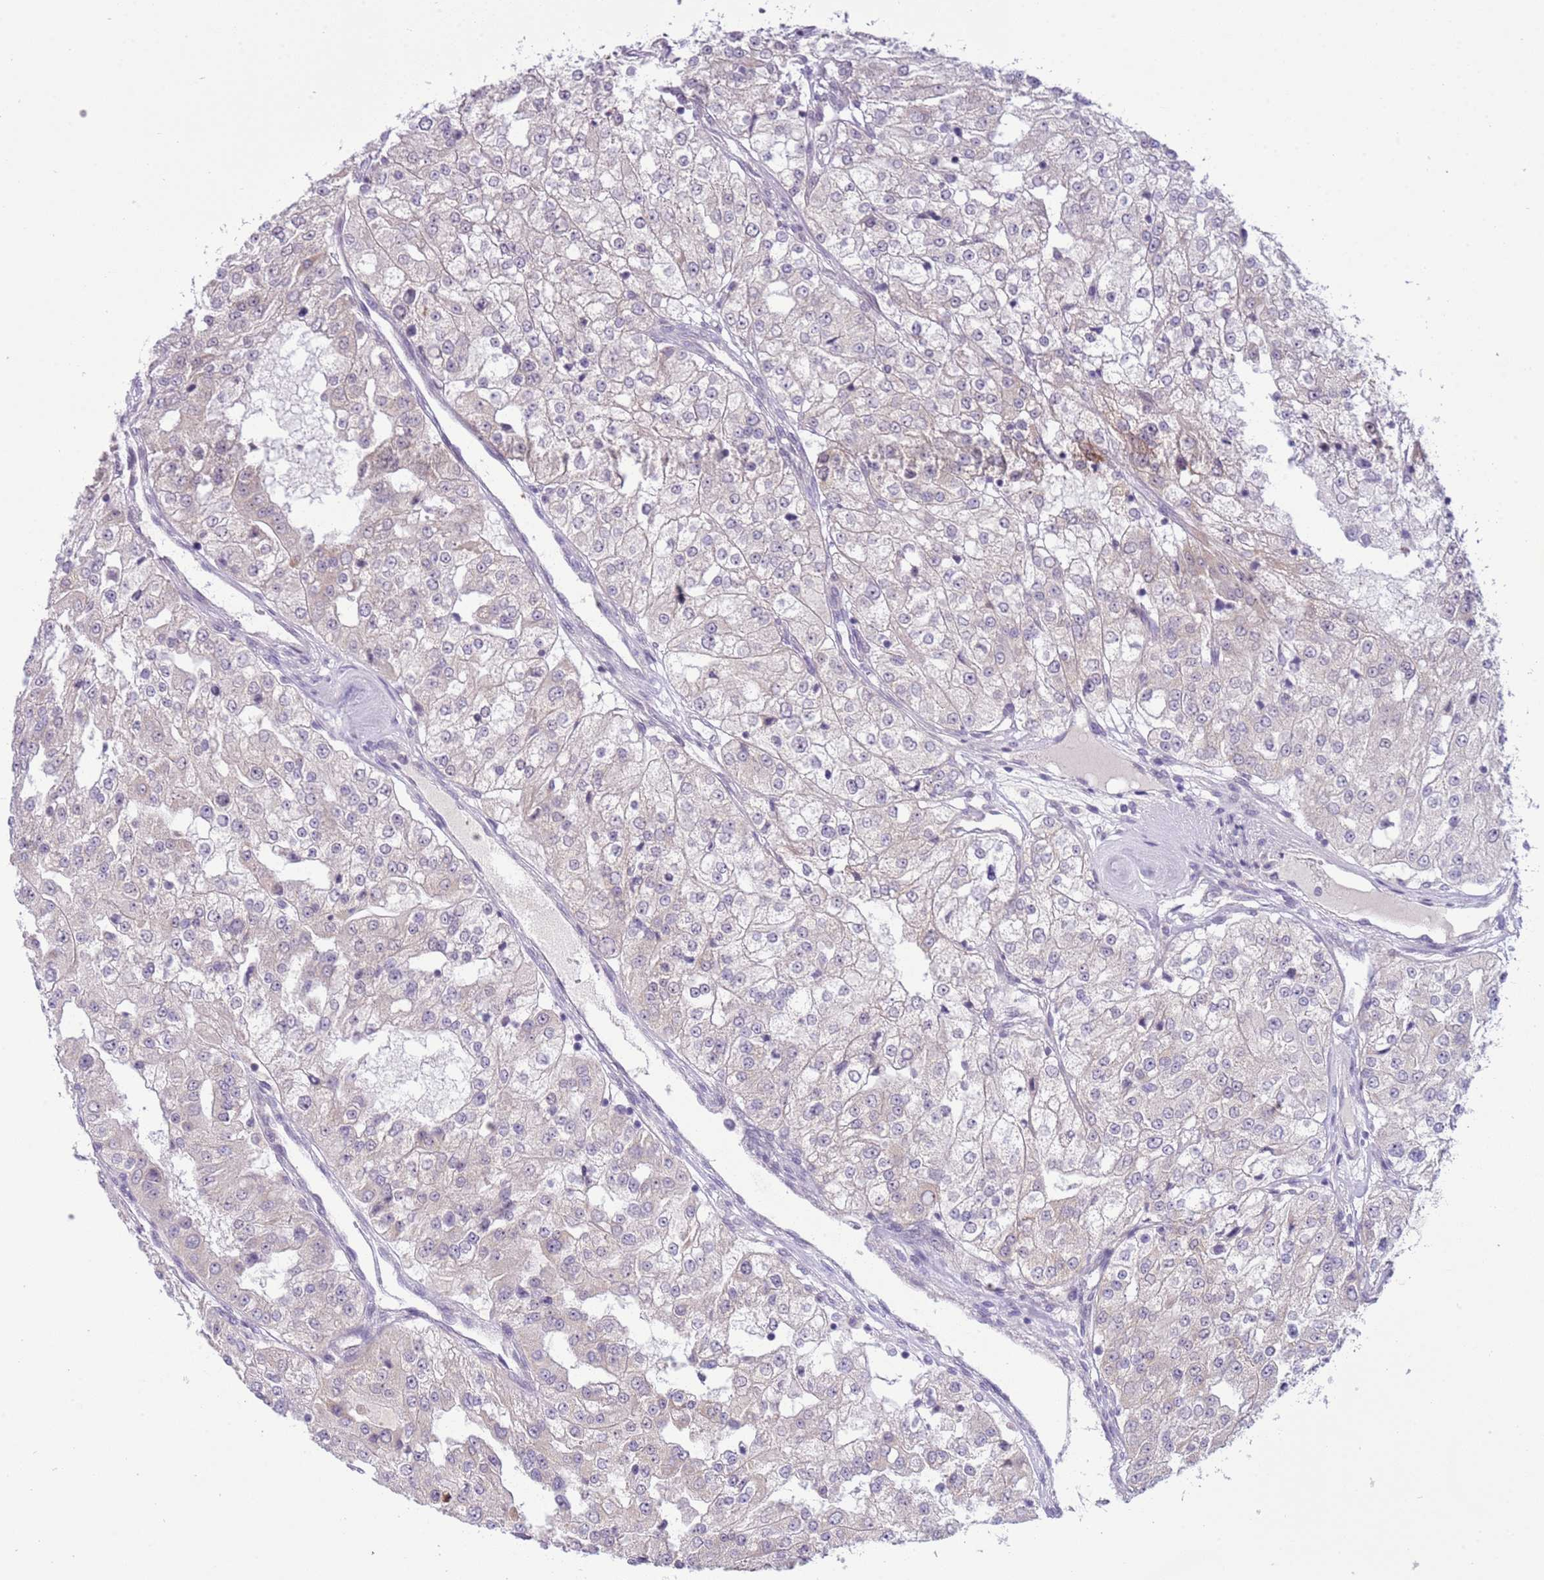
{"staining": {"intensity": "negative", "quantity": "none", "location": "none"}, "tissue": "renal cancer", "cell_type": "Tumor cells", "image_type": "cancer", "snomed": [{"axis": "morphology", "description": "Adenocarcinoma, NOS"}, {"axis": "topography", "description": "Kidney"}], "caption": "Immunohistochemistry of human adenocarcinoma (renal) displays no positivity in tumor cells.", "gene": "FAM120C", "patient": {"sex": "female", "age": 63}}